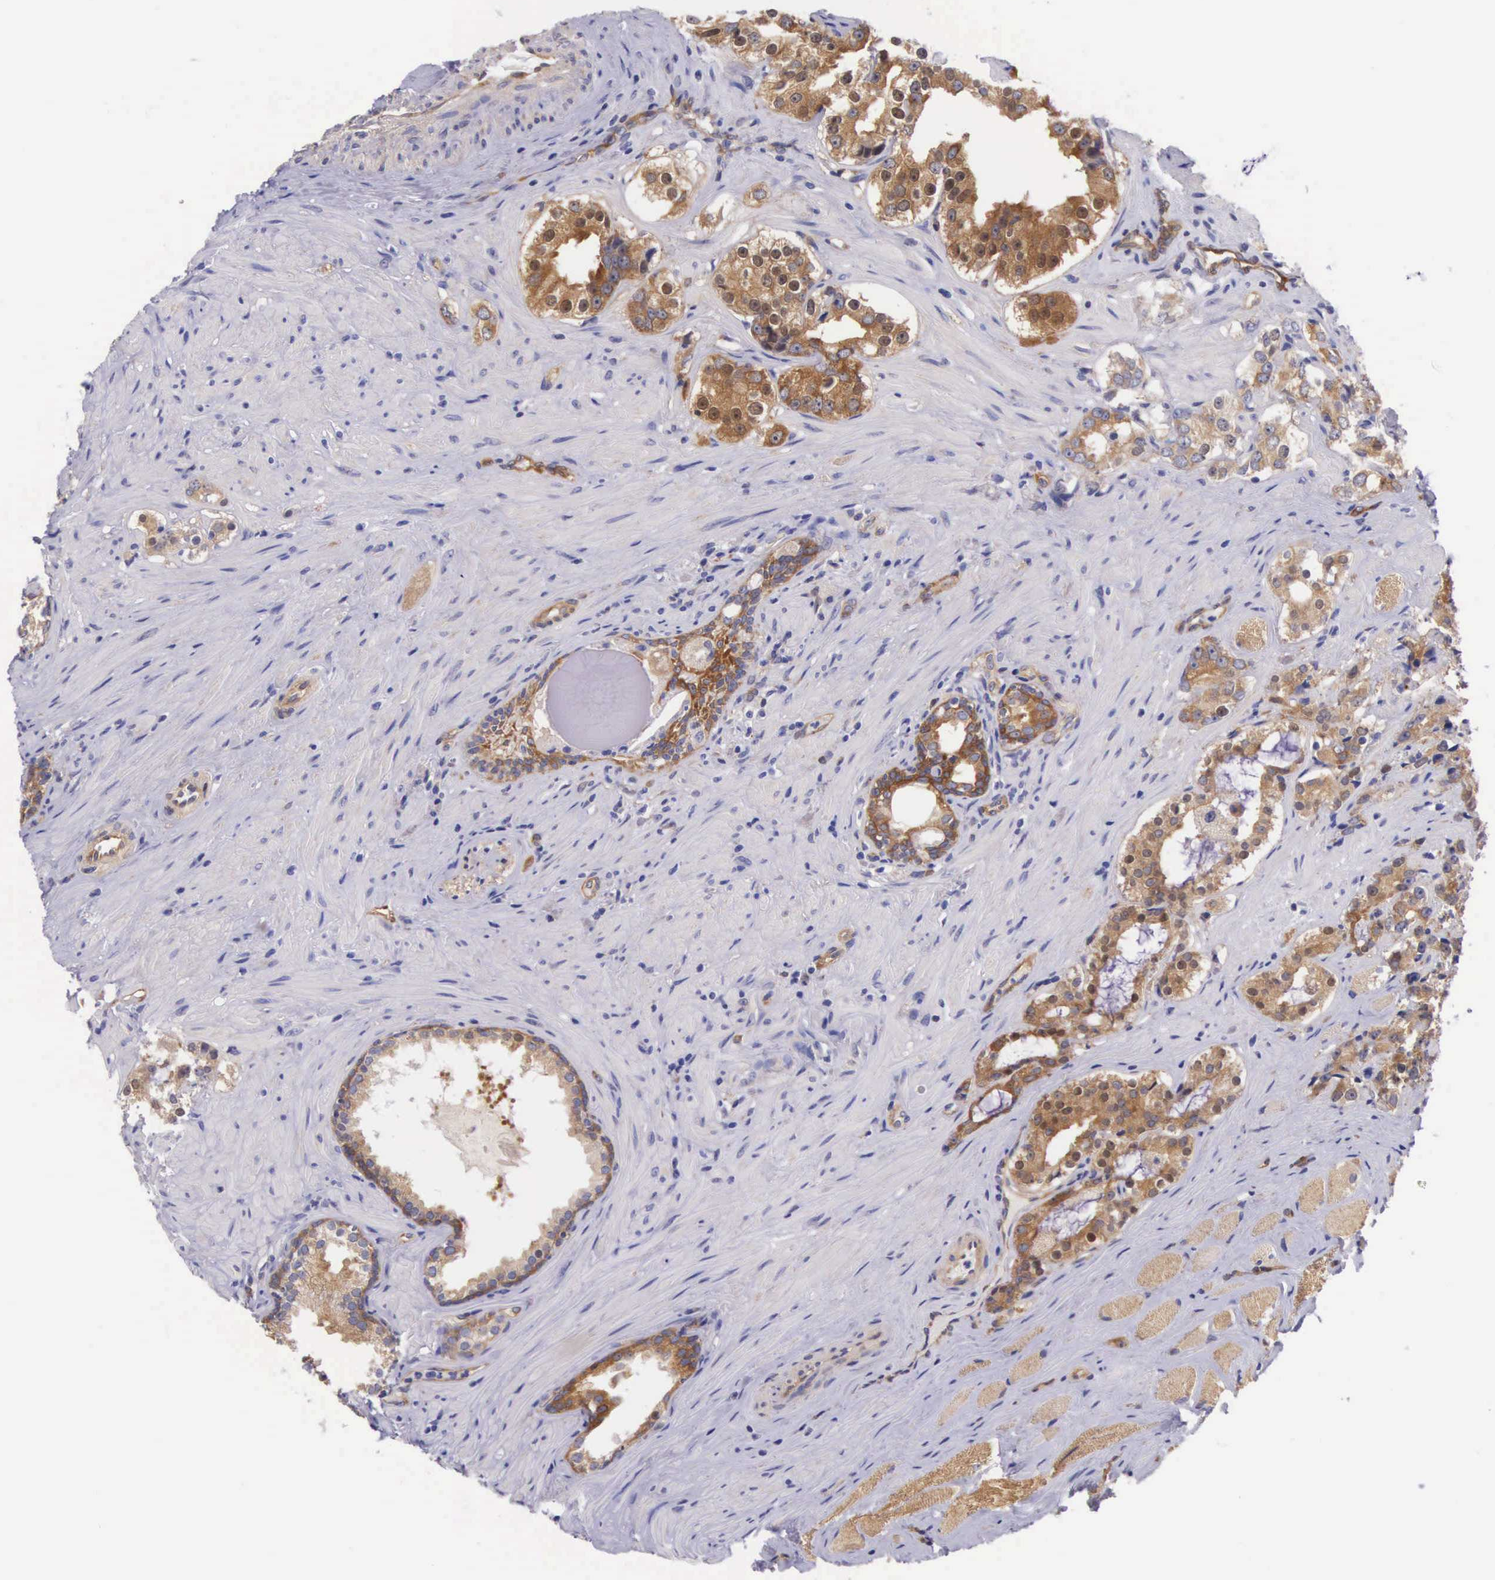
{"staining": {"intensity": "strong", "quantity": "25%-75%", "location": "cytoplasmic/membranous"}, "tissue": "prostate cancer", "cell_type": "Tumor cells", "image_type": "cancer", "snomed": [{"axis": "morphology", "description": "Adenocarcinoma, Medium grade"}, {"axis": "topography", "description": "Prostate"}], "caption": "Prostate cancer stained with a protein marker exhibits strong staining in tumor cells.", "gene": "BCAR1", "patient": {"sex": "male", "age": 73}}